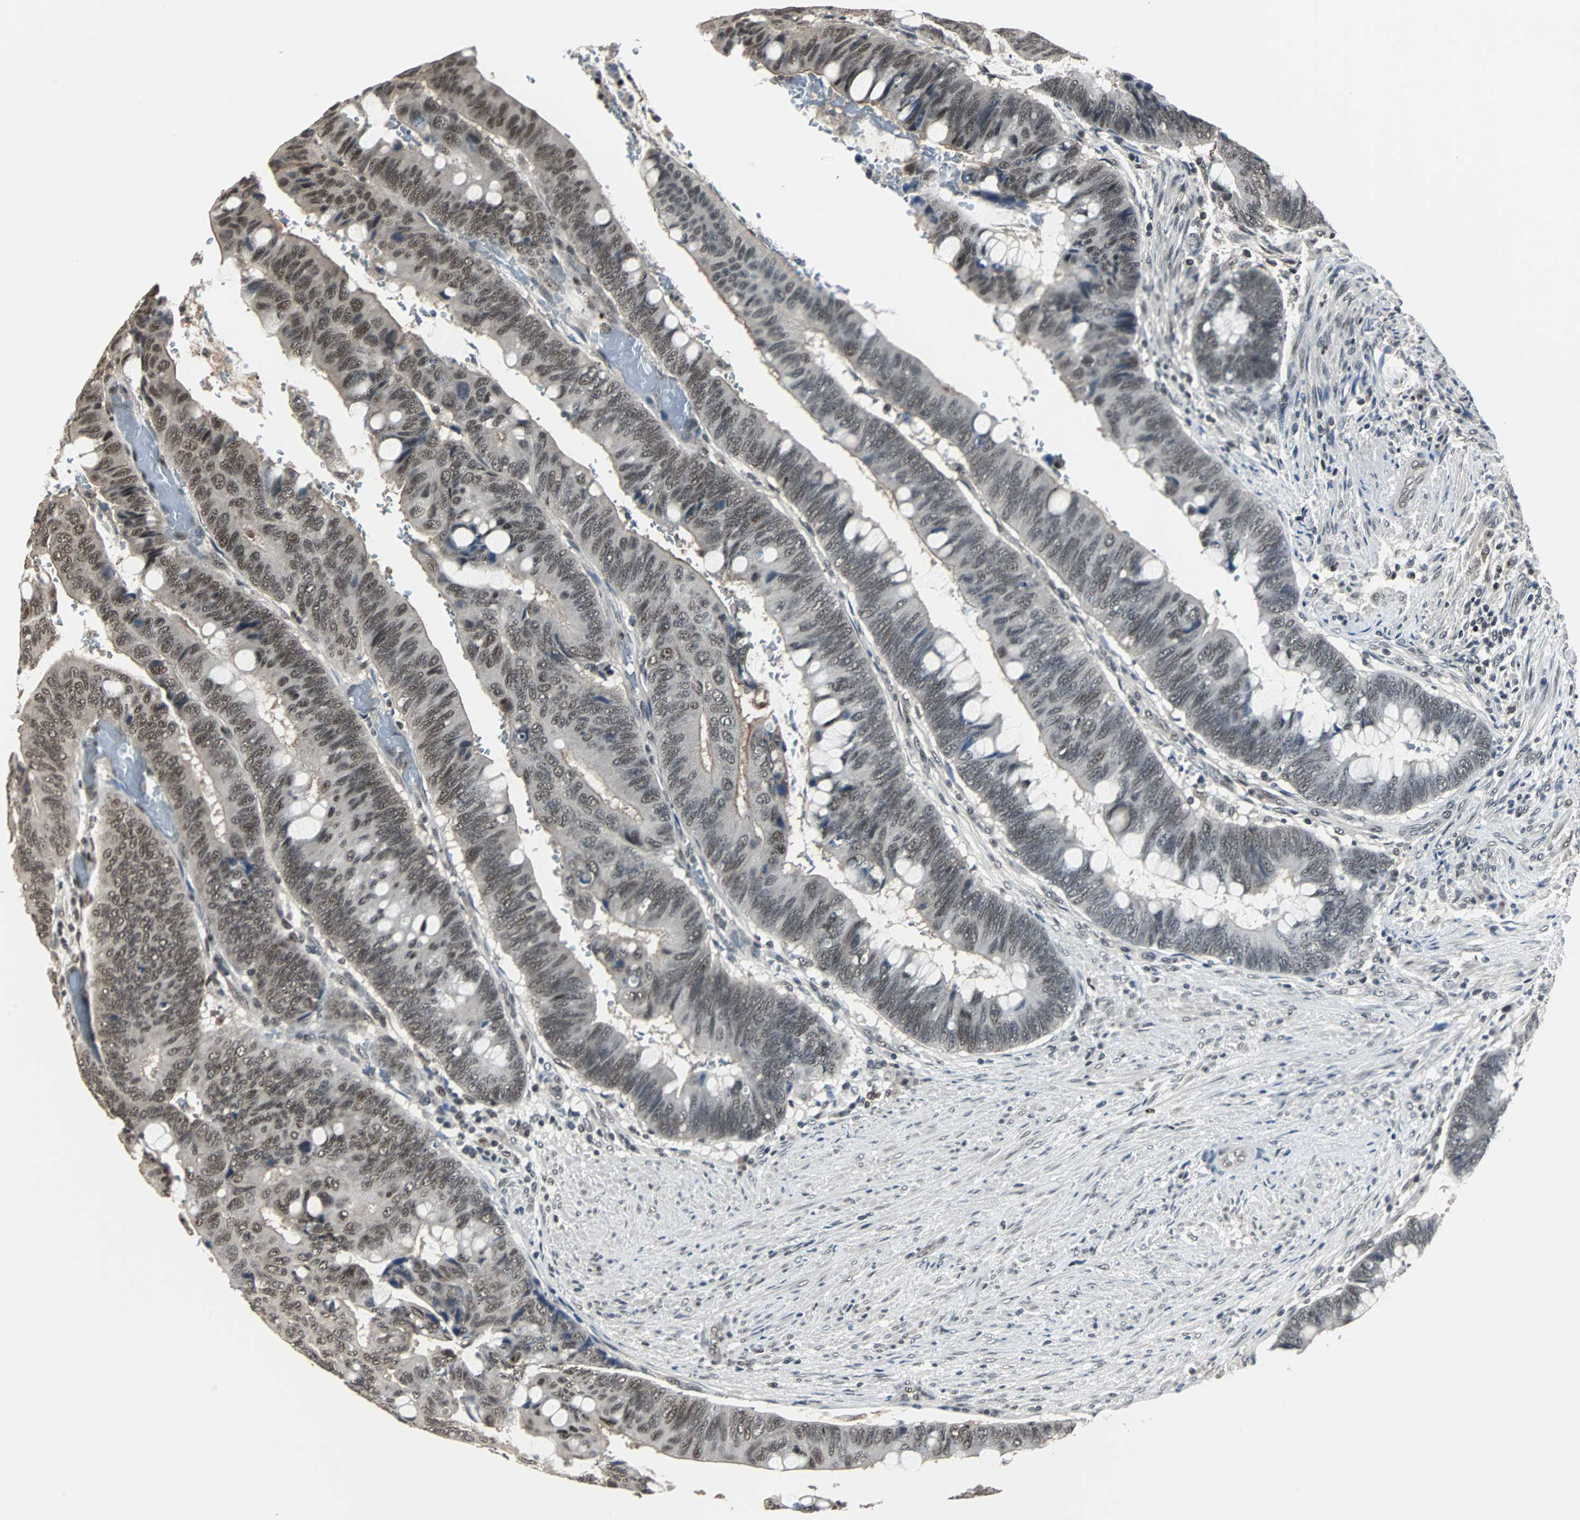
{"staining": {"intensity": "moderate", "quantity": ">75%", "location": "nuclear"}, "tissue": "colorectal cancer", "cell_type": "Tumor cells", "image_type": "cancer", "snomed": [{"axis": "morphology", "description": "Normal tissue, NOS"}, {"axis": "morphology", "description": "Adenocarcinoma, NOS"}, {"axis": "topography", "description": "Rectum"}], "caption": "A brown stain shows moderate nuclear positivity of a protein in human colorectal cancer tumor cells. (DAB IHC with brightfield microscopy, high magnification).", "gene": "MKX", "patient": {"sex": "male", "age": 92}}